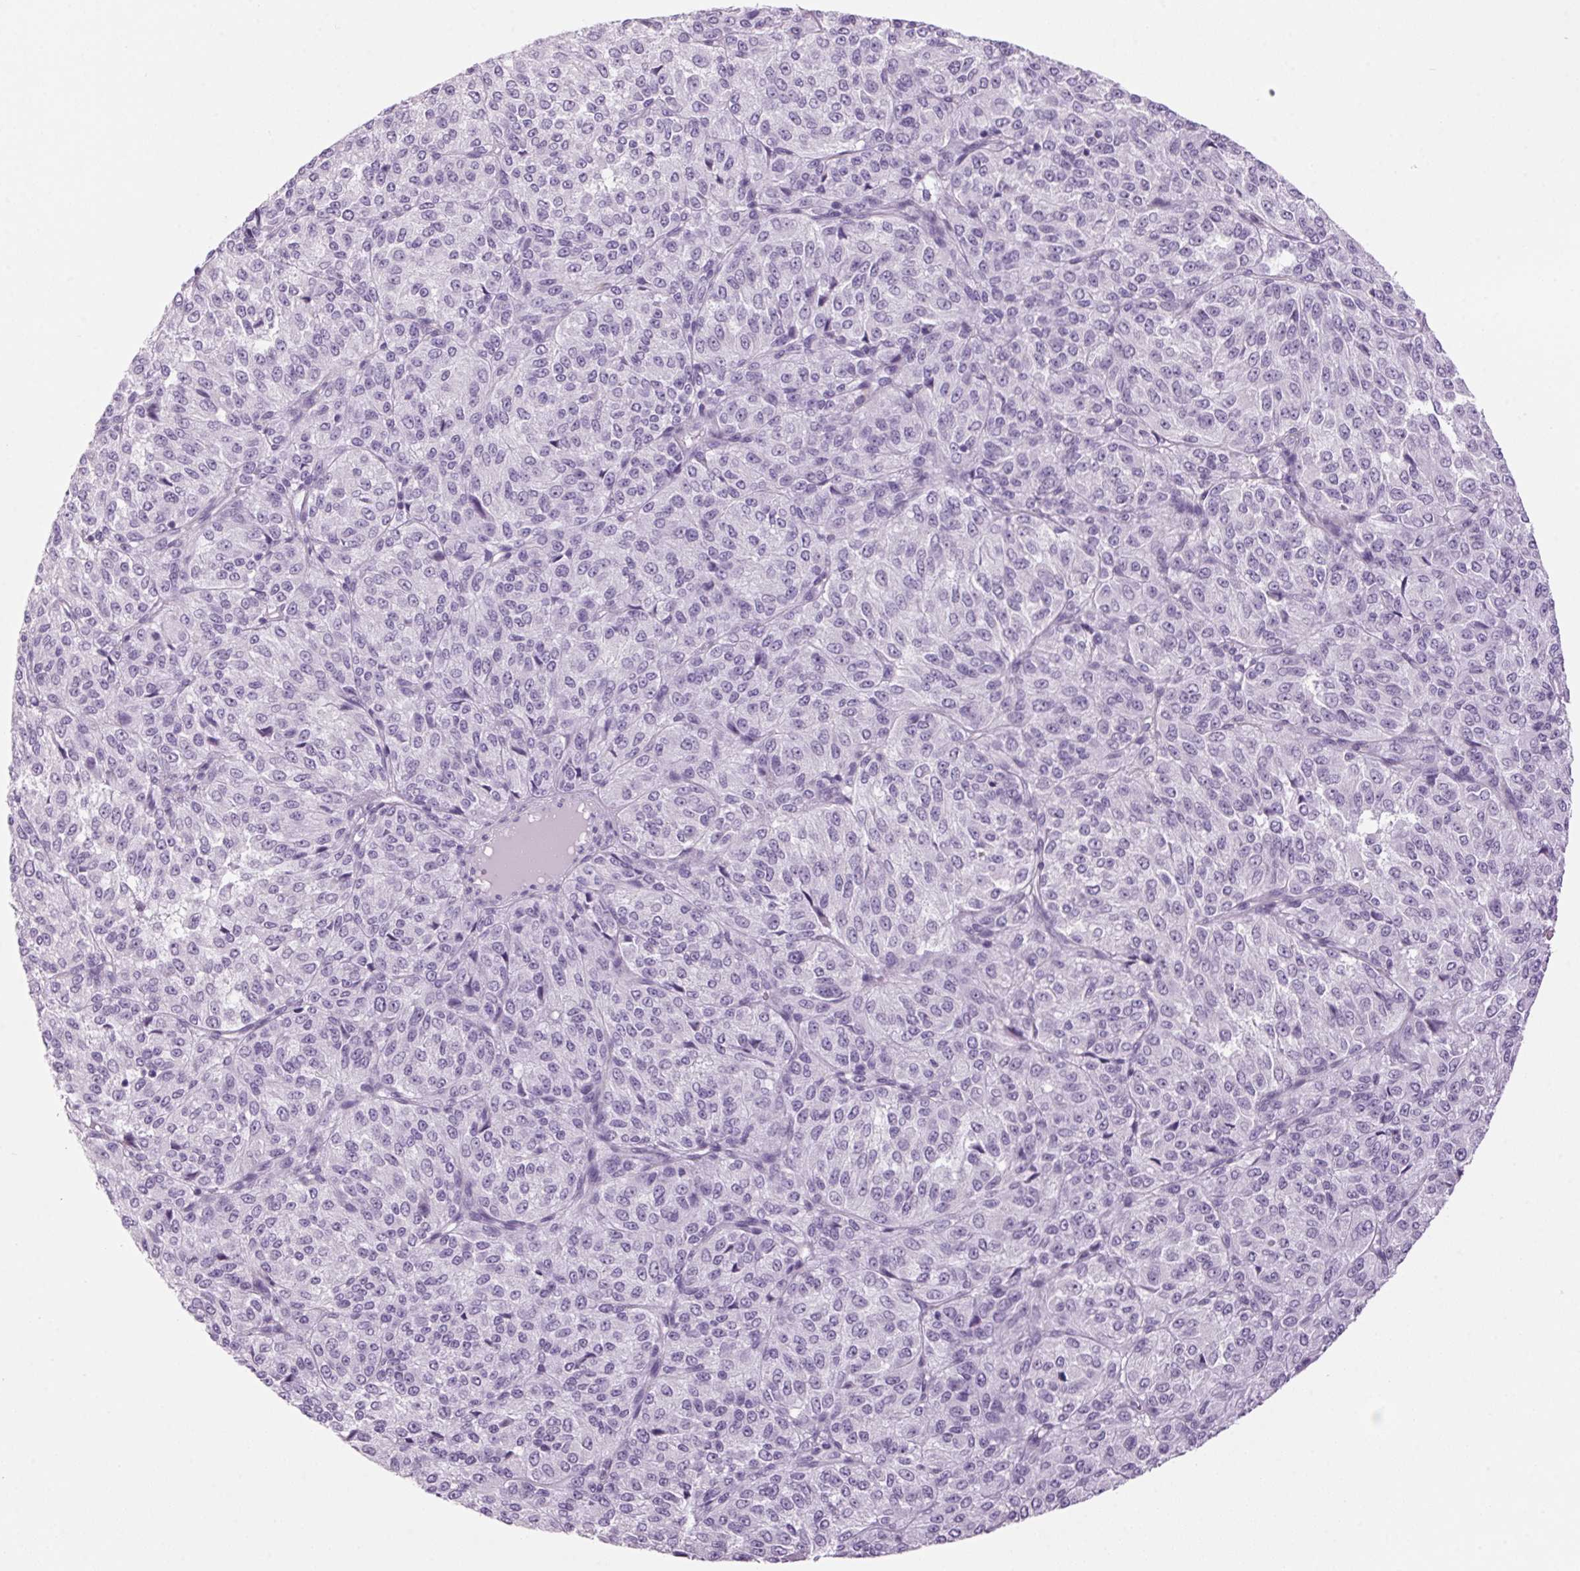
{"staining": {"intensity": "negative", "quantity": "none", "location": "none"}, "tissue": "melanoma", "cell_type": "Tumor cells", "image_type": "cancer", "snomed": [{"axis": "morphology", "description": "Malignant melanoma, Metastatic site"}, {"axis": "topography", "description": "Brain"}], "caption": "Immunohistochemistry of human melanoma exhibits no expression in tumor cells. (DAB (3,3'-diaminobenzidine) immunohistochemistry (IHC) with hematoxylin counter stain).", "gene": "PPP1R1A", "patient": {"sex": "female", "age": 56}}